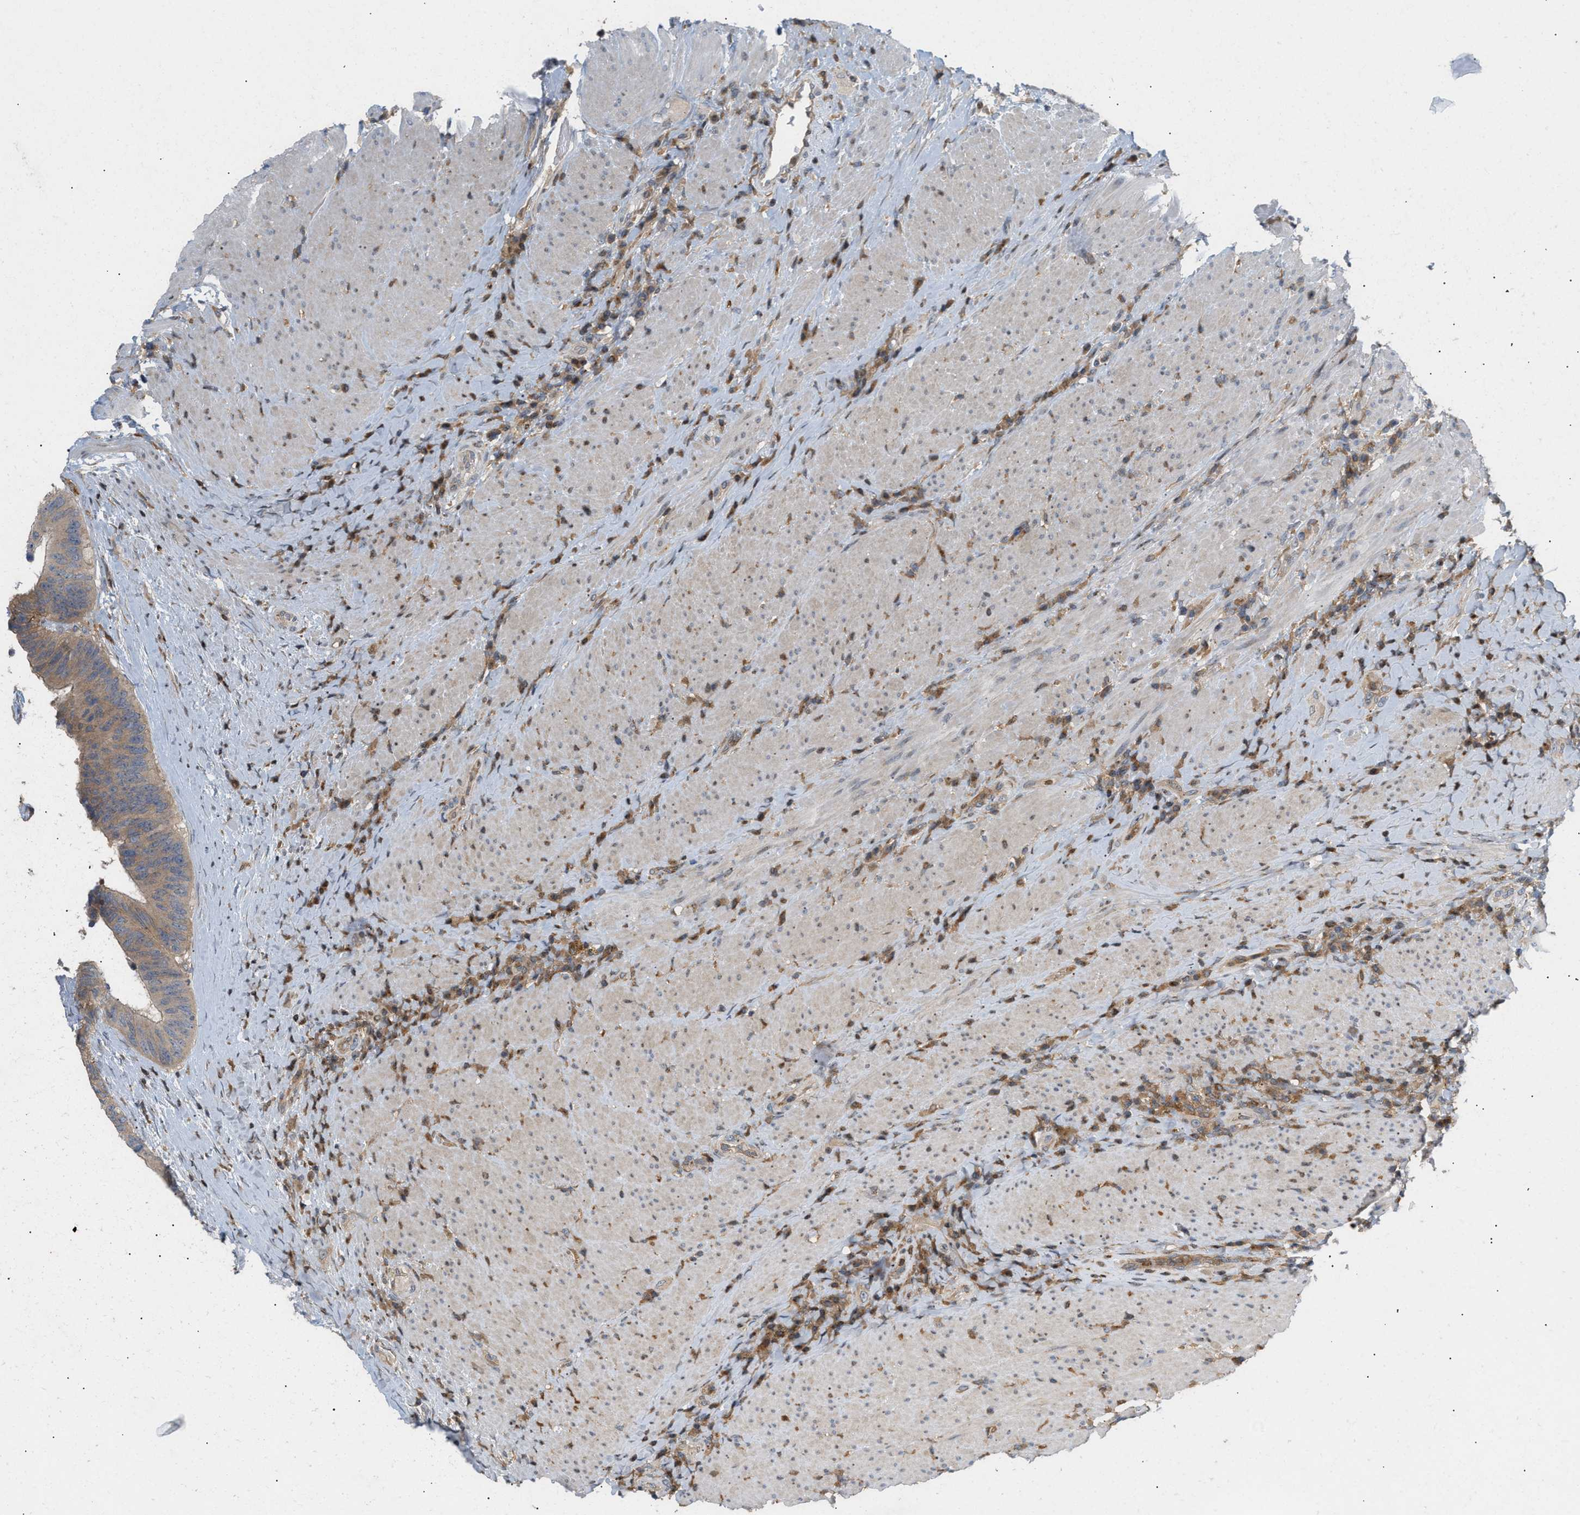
{"staining": {"intensity": "moderate", "quantity": ">75%", "location": "cytoplasmic/membranous"}, "tissue": "colorectal cancer", "cell_type": "Tumor cells", "image_type": "cancer", "snomed": [{"axis": "morphology", "description": "Adenocarcinoma, NOS"}, {"axis": "topography", "description": "Rectum"}], "caption": "Immunohistochemistry histopathology image of neoplastic tissue: colorectal cancer (adenocarcinoma) stained using immunohistochemistry (IHC) demonstrates medium levels of moderate protein expression localized specifically in the cytoplasmic/membranous of tumor cells, appearing as a cytoplasmic/membranous brown color.", "gene": "DBNL", "patient": {"sex": "male", "age": 72}}